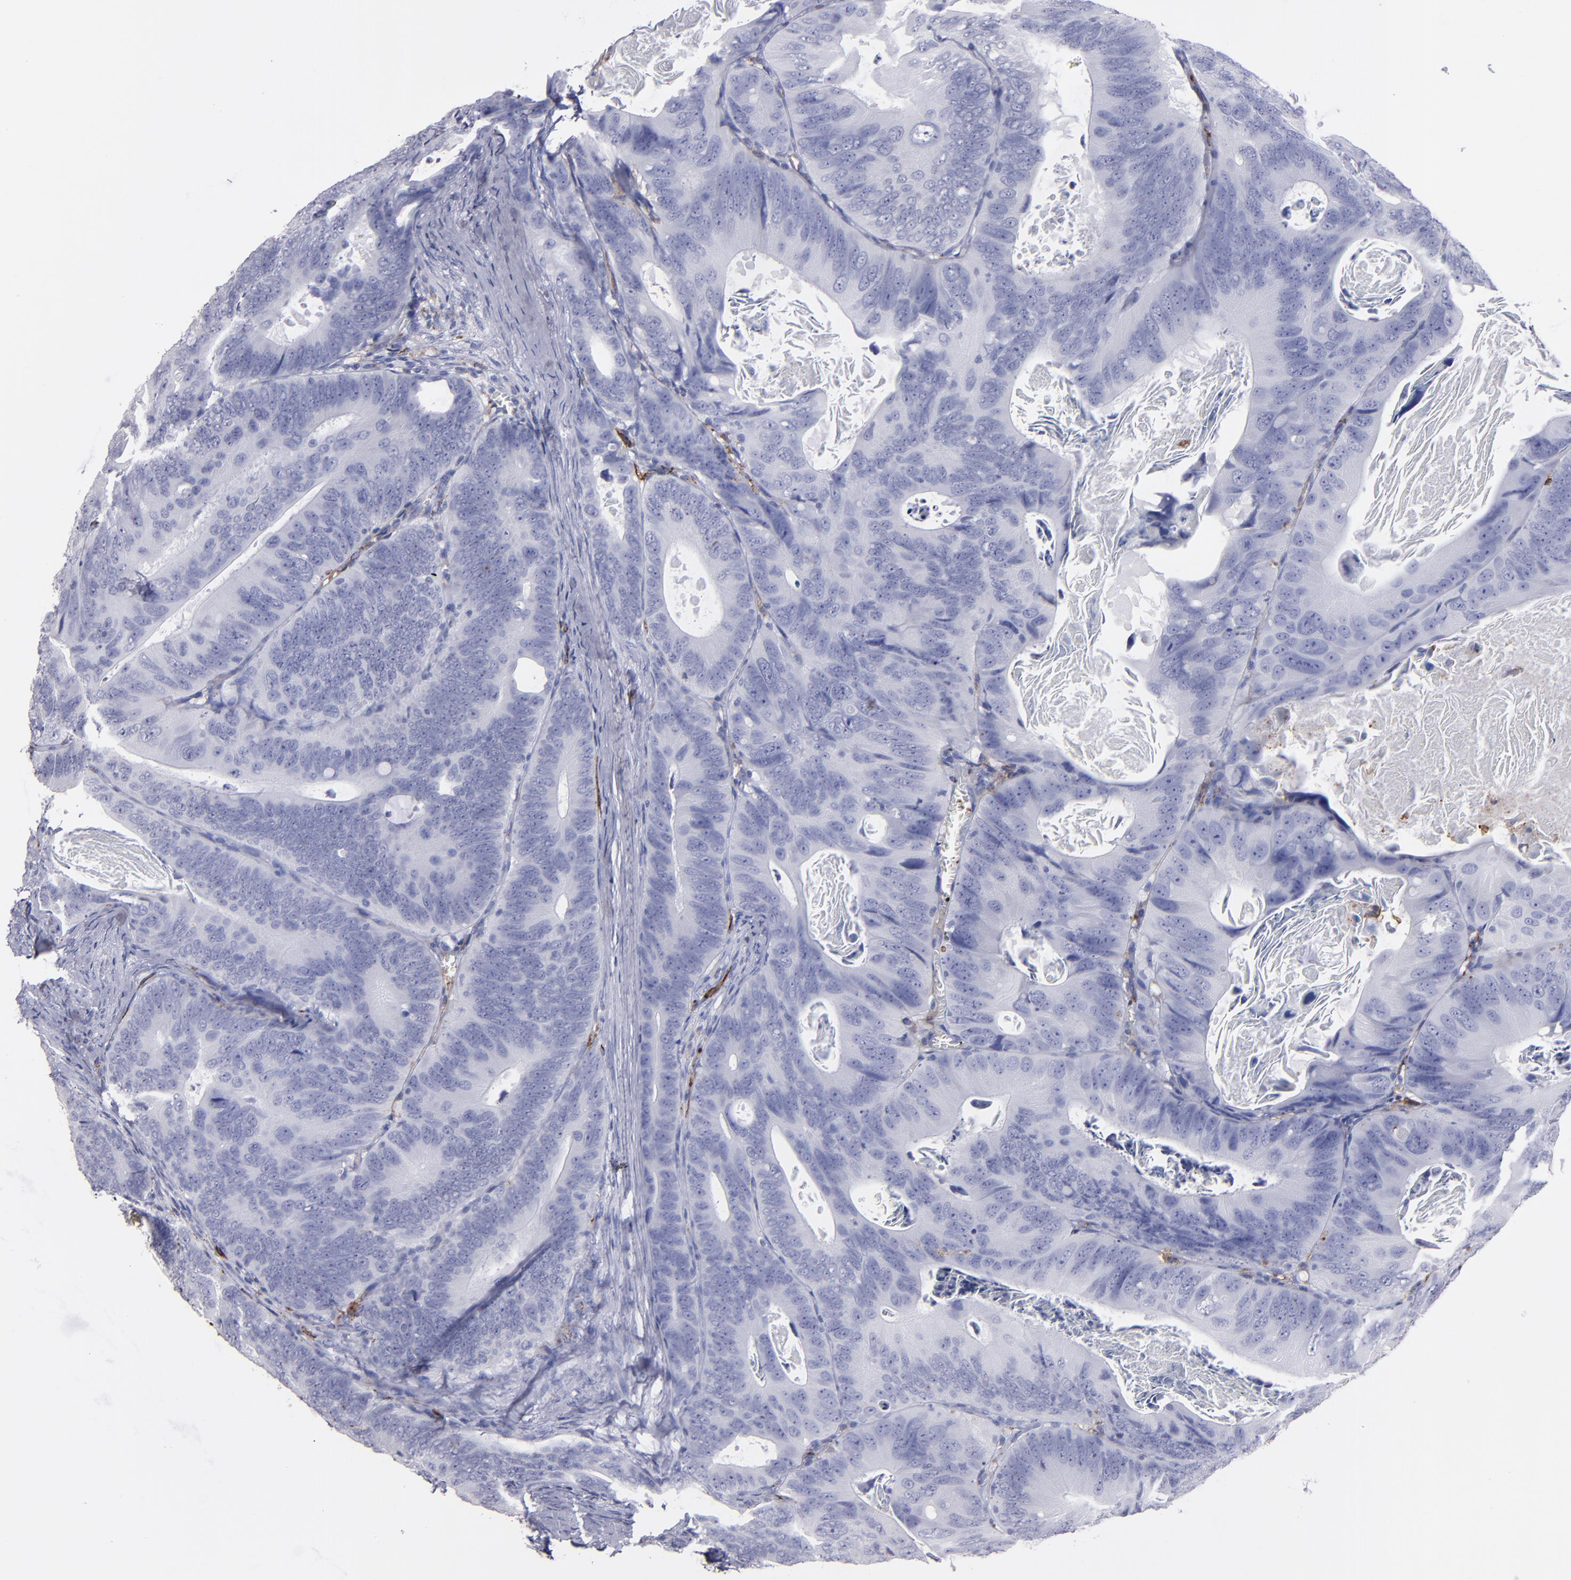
{"staining": {"intensity": "negative", "quantity": "none", "location": "none"}, "tissue": "colorectal cancer", "cell_type": "Tumor cells", "image_type": "cancer", "snomed": [{"axis": "morphology", "description": "Adenocarcinoma, NOS"}, {"axis": "topography", "description": "Colon"}], "caption": "Colorectal cancer was stained to show a protein in brown. There is no significant staining in tumor cells. Brightfield microscopy of immunohistochemistry (IHC) stained with DAB (brown) and hematoxylin (blue), captured at high magnification.", "gene": "CD36", "patient": {"sex": "female", "age": 55}}